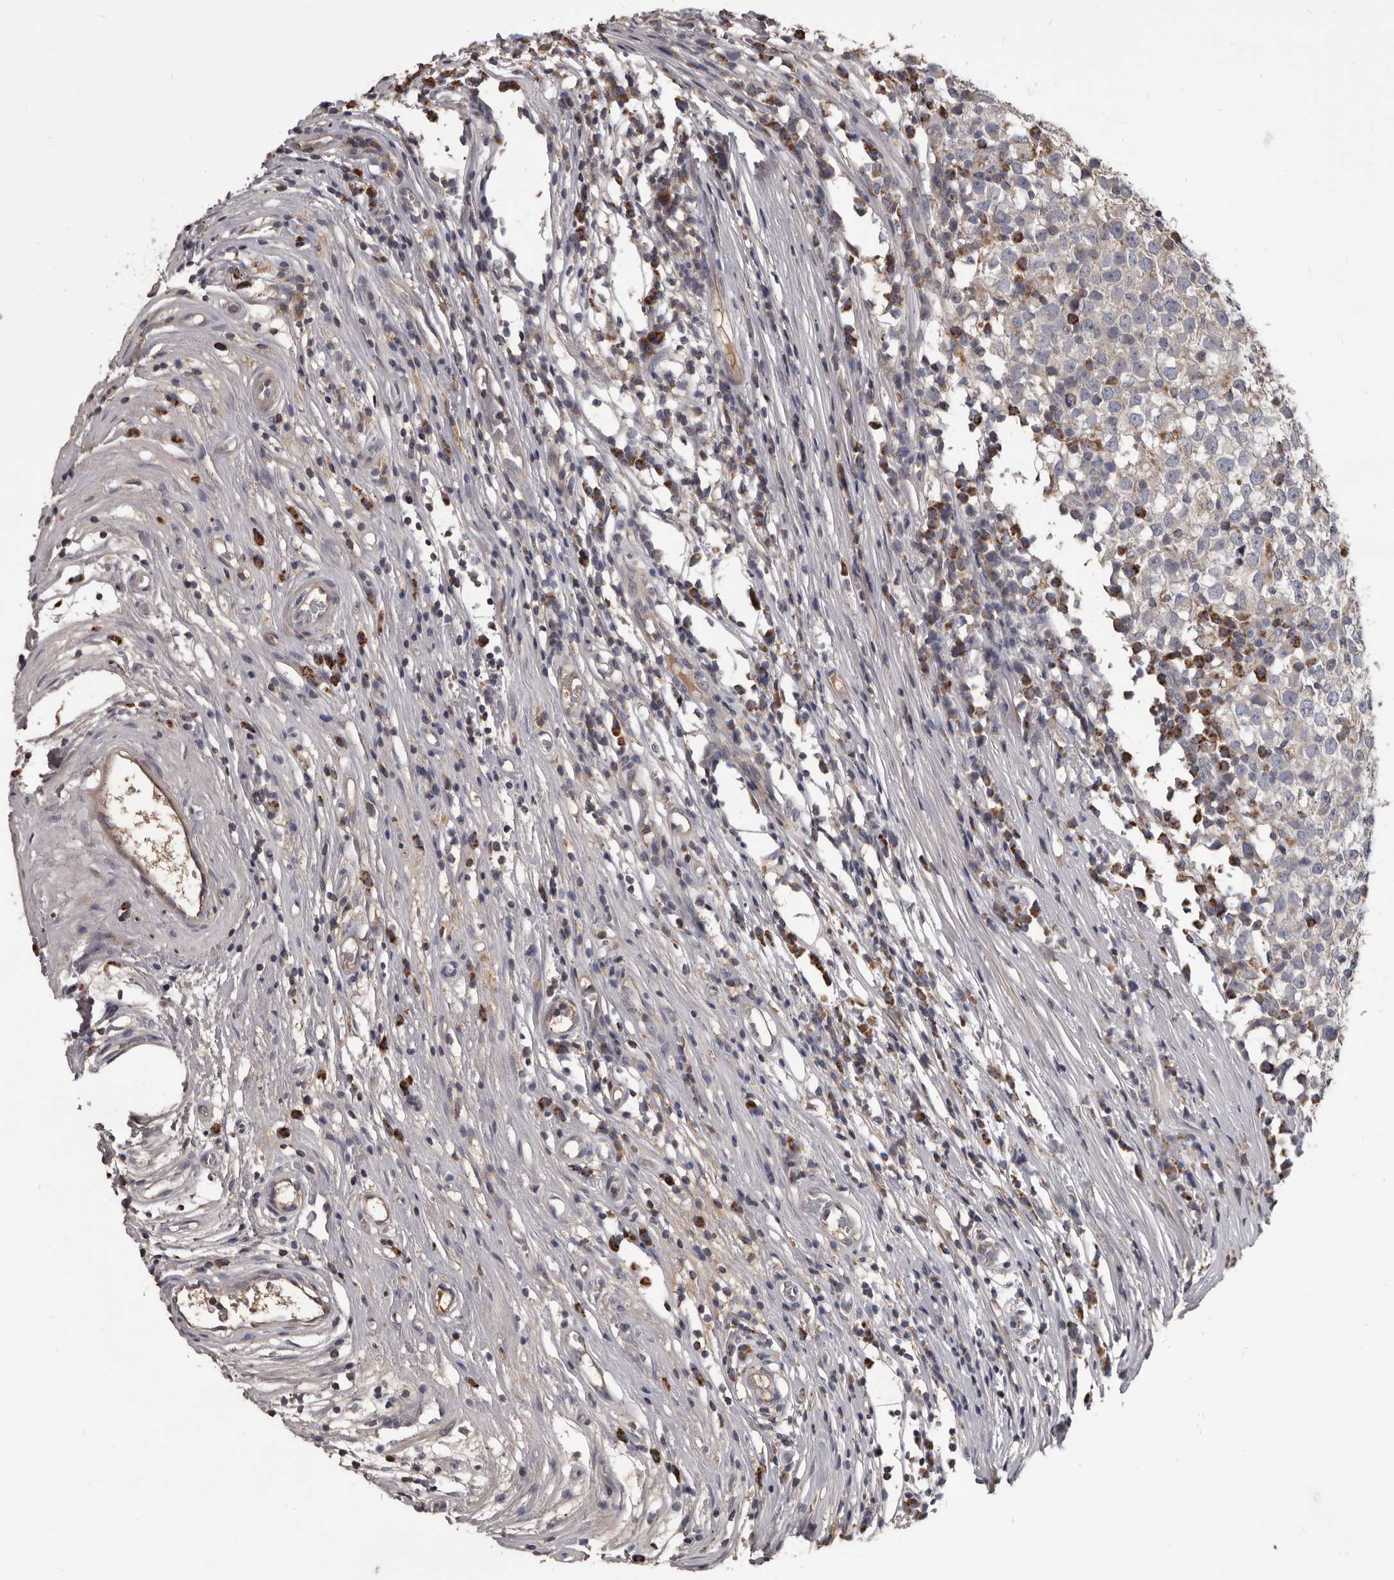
{"staining": {"intensity": "negative", "quantity": "none", "location": "none"}, "tissue": "testis cancer", "cell_type": "Tumor cells", "image_type": "cancer", "snomed": [{"axis": "morphology", "description": "Seminoma, NOS"}, {"axis": "topography", "description": "Testis"}], "caption": "This is an IHC image of testis seminoma. There is no expression in tumor cells.", "gene": "ALDH5A1", "patient": {"sex": "male", "age": 65}}